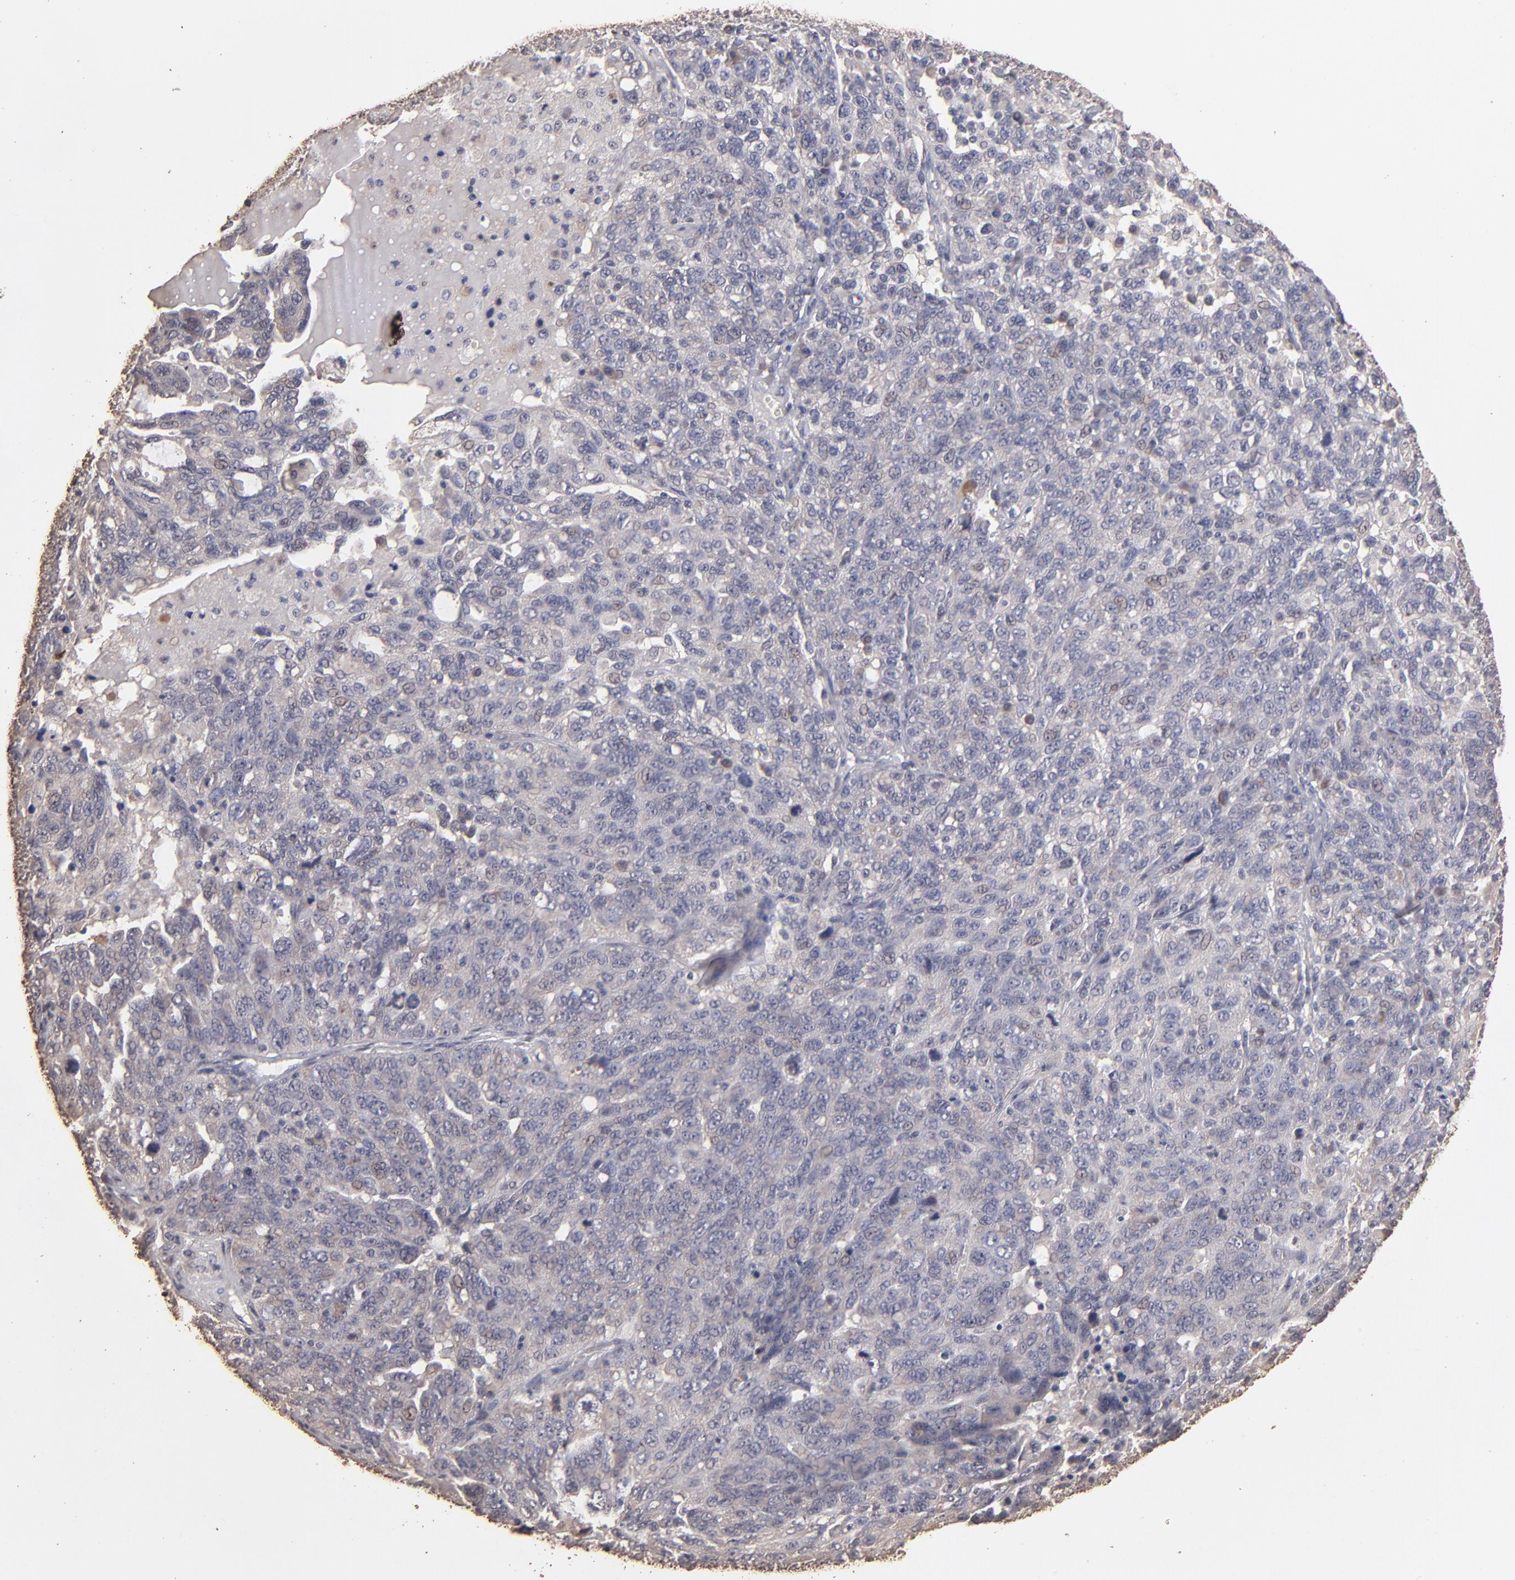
{"staining": {"intensity": "weak", "quantity": "<25%", "location": "cytoplasmic/membranous"}, "tissue": "ovarian cancer", "cell_type": "Tumor cells", "image_type": "cancer", "snomed": [{"axis": "morphology", "description": "Cystadenocarcinoma, serous, NOS"}, {"axis": "topography", "description": "Ovary"}], "caption": "IHC of ovarian cancer (serous cystadenocarcinoma) exhibits no expression in tumor cells.", "gene": "OPHN1", "patient": {"sex": "female", "age": 71}}